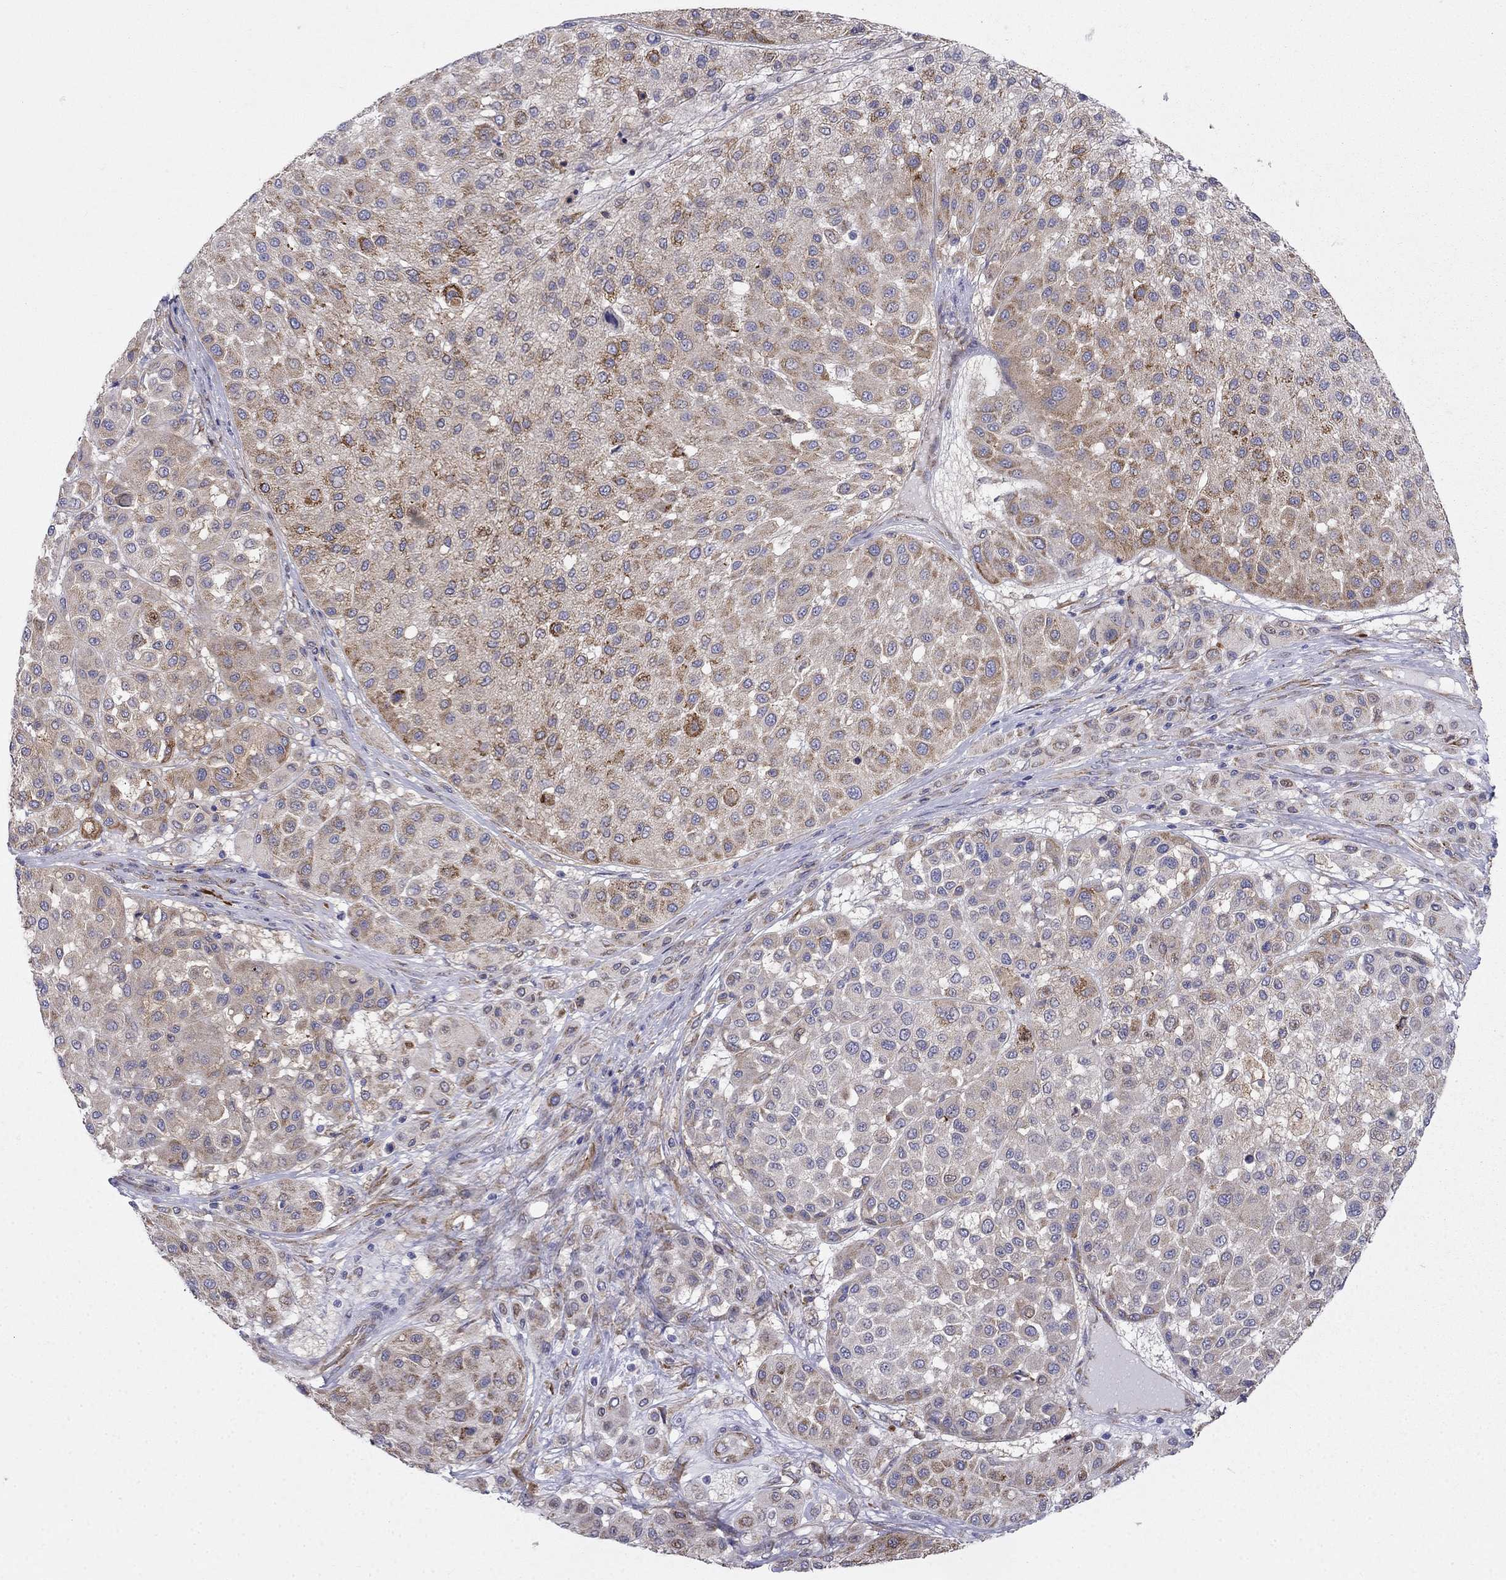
{"staining": {"intensity": "moderate", "quantity": "25%-75%", "location": "cytoplasmic/membranous"}, "tissue": "melanoma", "cell_type": "Tumor cells", "image_type": "cancer", "snomed": [{"axis": "morphology", "description": "Malignant melanoma, Metastatic site"}, {"axis": "topography", "description": "Smooth muscle"}], "caption": "Melanoma stained with a brown dye reveals moderate cytoplasmic/membranous positive positivity in about 25%-75% of tumor cells.", "gene": "LONRF2", "patient": {"sex": "male", "age": 41}}